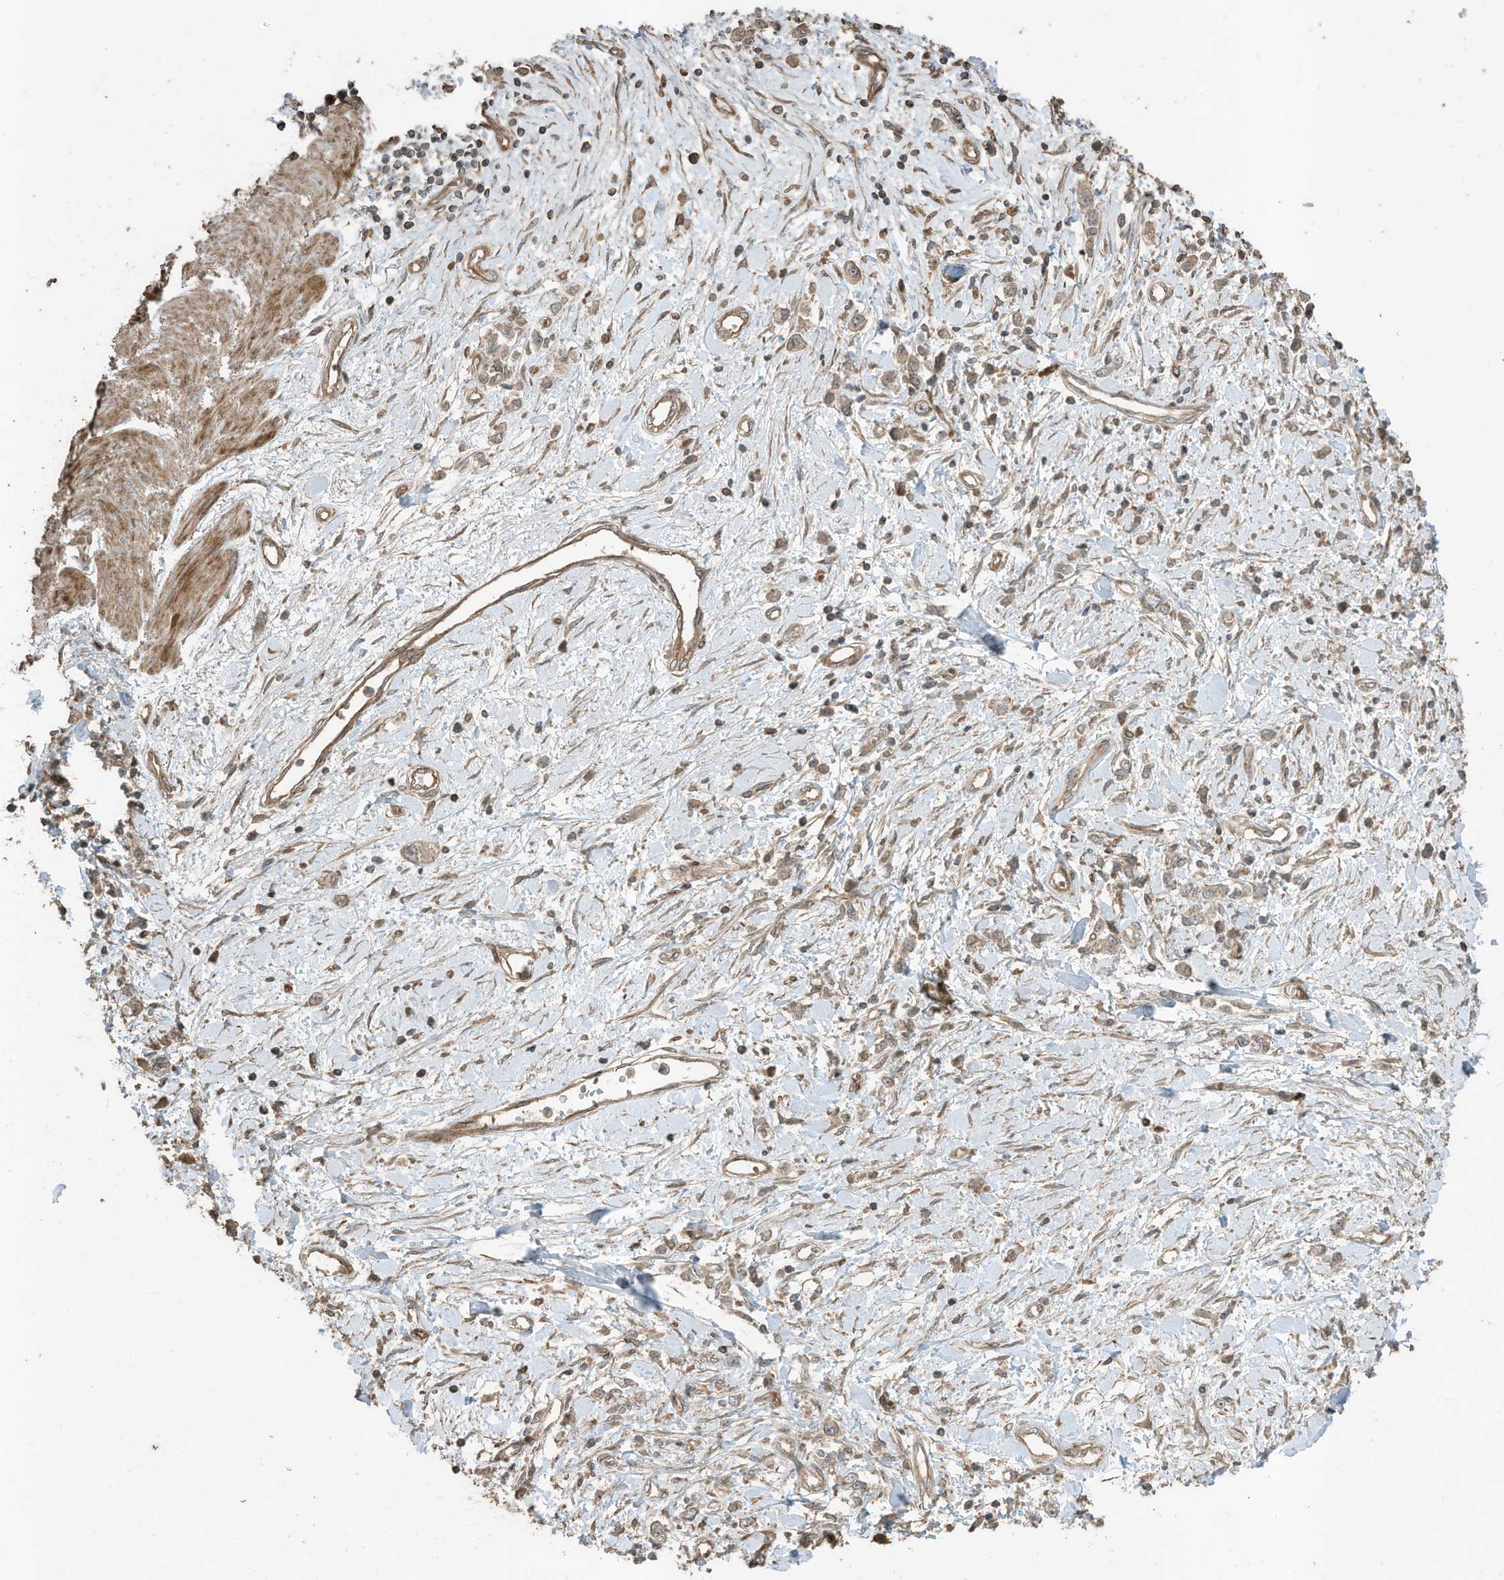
{"staining": {"intensity": "weak", "quantity": ">75%", "location": "cytoplasmic/membranous"}, "tissue": "stomach cancer", "cell_type": "Tumor cells", "image_type": "cancer", "snomed": [{"axis": "morphology", "description": "Adenocarcinoma, NOS"}, {"axis": "topography", "description": "Stomach"}], "caption": "Immunohistochemistry (IHC) histopathology image of neoplastic tissue: stomach cancer (adenocarcinoma) stained using immunohistochemistry shows low levels of weak protein expression localized specifically in the cytoplasmic/membranous of tumor cells, appearing as a cytoplasmic/membranous brown color.", "gene": "ZNF653", "patient": {"sex": "female", "age": 76}}